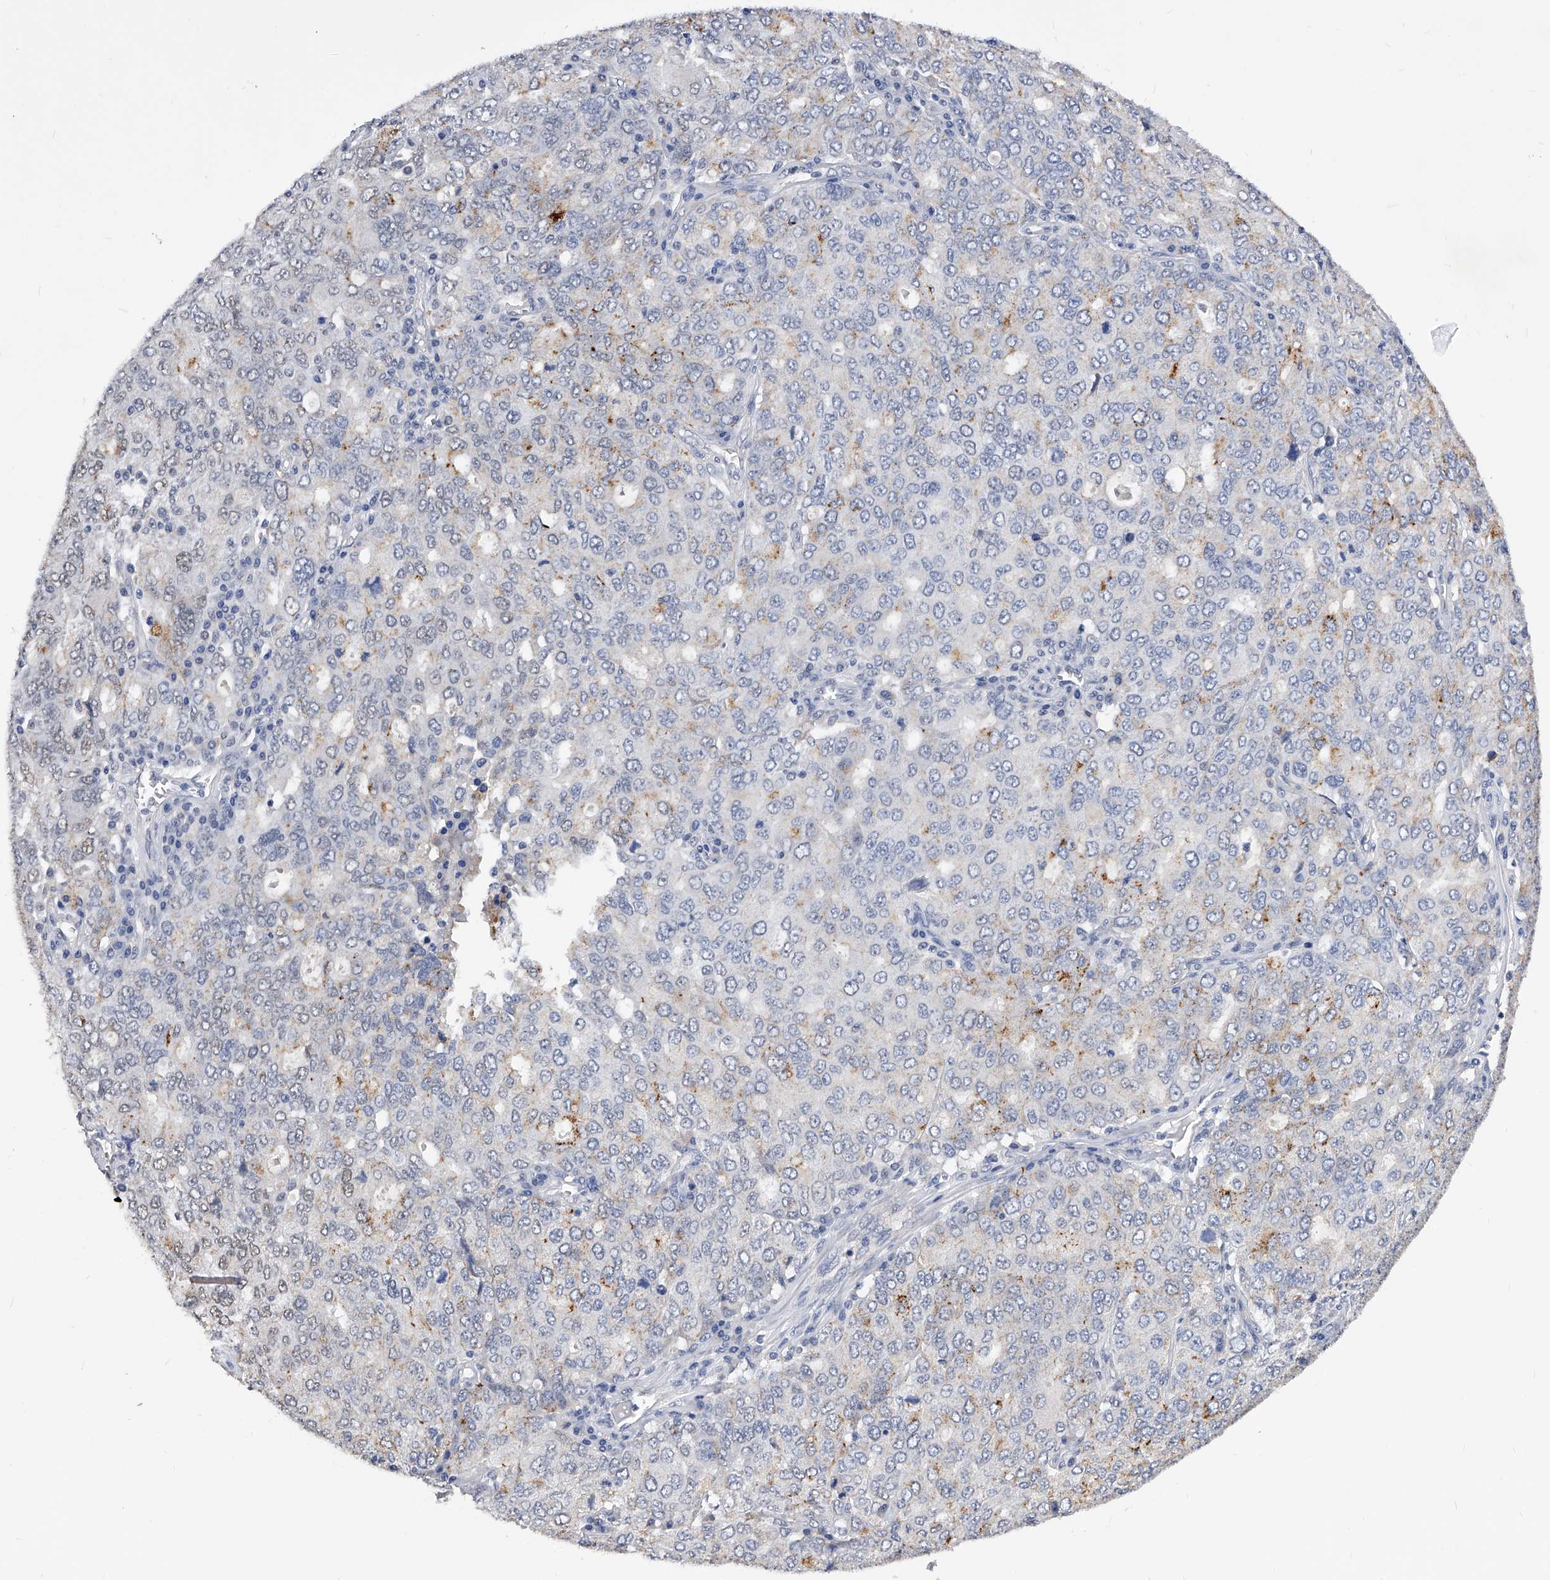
{"staining": {"intensity": "moderate", "quantity": "<25%", "location": "cytoplasmic/membranous"}, "tissue": "ovarian cancer", "cell_type": "Tumor cells", "image_type": "cancer", "snomed": [{"axis": "morphology", "description": "Carcinoma, endometroid"}, {"axis": "topography", "description": "Ovary"}], "caption": "Immunohistochemical staining of human ovarian cancer exhibits low levels of moderate cytoplasmic/membranous staining in approximately <25% of tumor cells.", "gene": "ZNF529", "patient": {"sex": "female", "age": 62}}